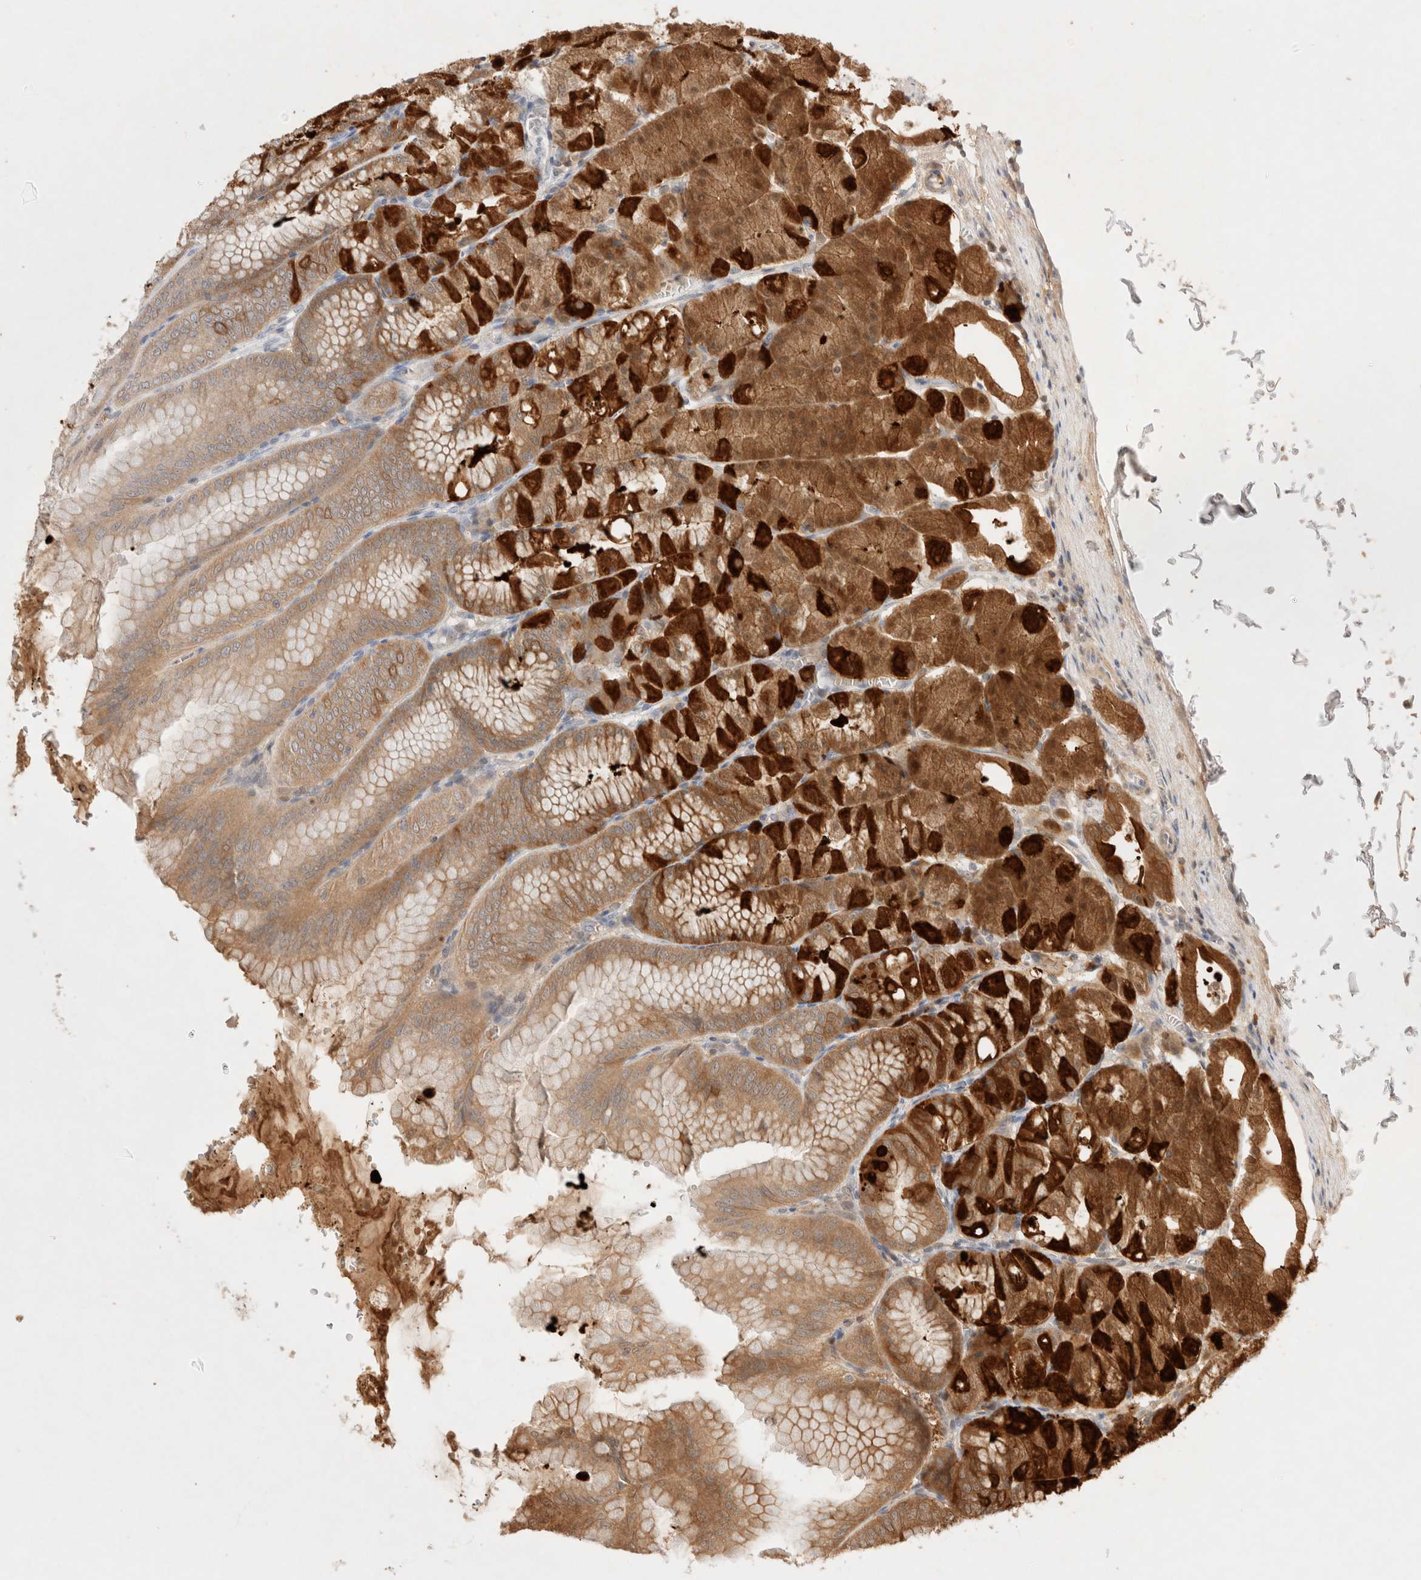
{"staining": {"intensity": "strong", "quantity": "25%-75%", "location": "cytoplasmic/membranous"}, "tissue": "stomach", "cell_type": "Glandular cells", "image_type": "normal", "snomed": [{"axis": "morphology", "description": "Normal tissue, NOS"}, {"axis": "topography", "description": "Stomach, lower"}], "caption": "Immunohistochemistry (IHC) photomicrograph of unremarkable stomach: stomach stained using IHC displays high levels of strong protein expression localized specifically in the cytoplasmic/membranous of glandular cells, appearing as a cytoplasmic/membranous brown color.", "gene": "STARD10", "patient": {"sex": "male", "age": 71}}